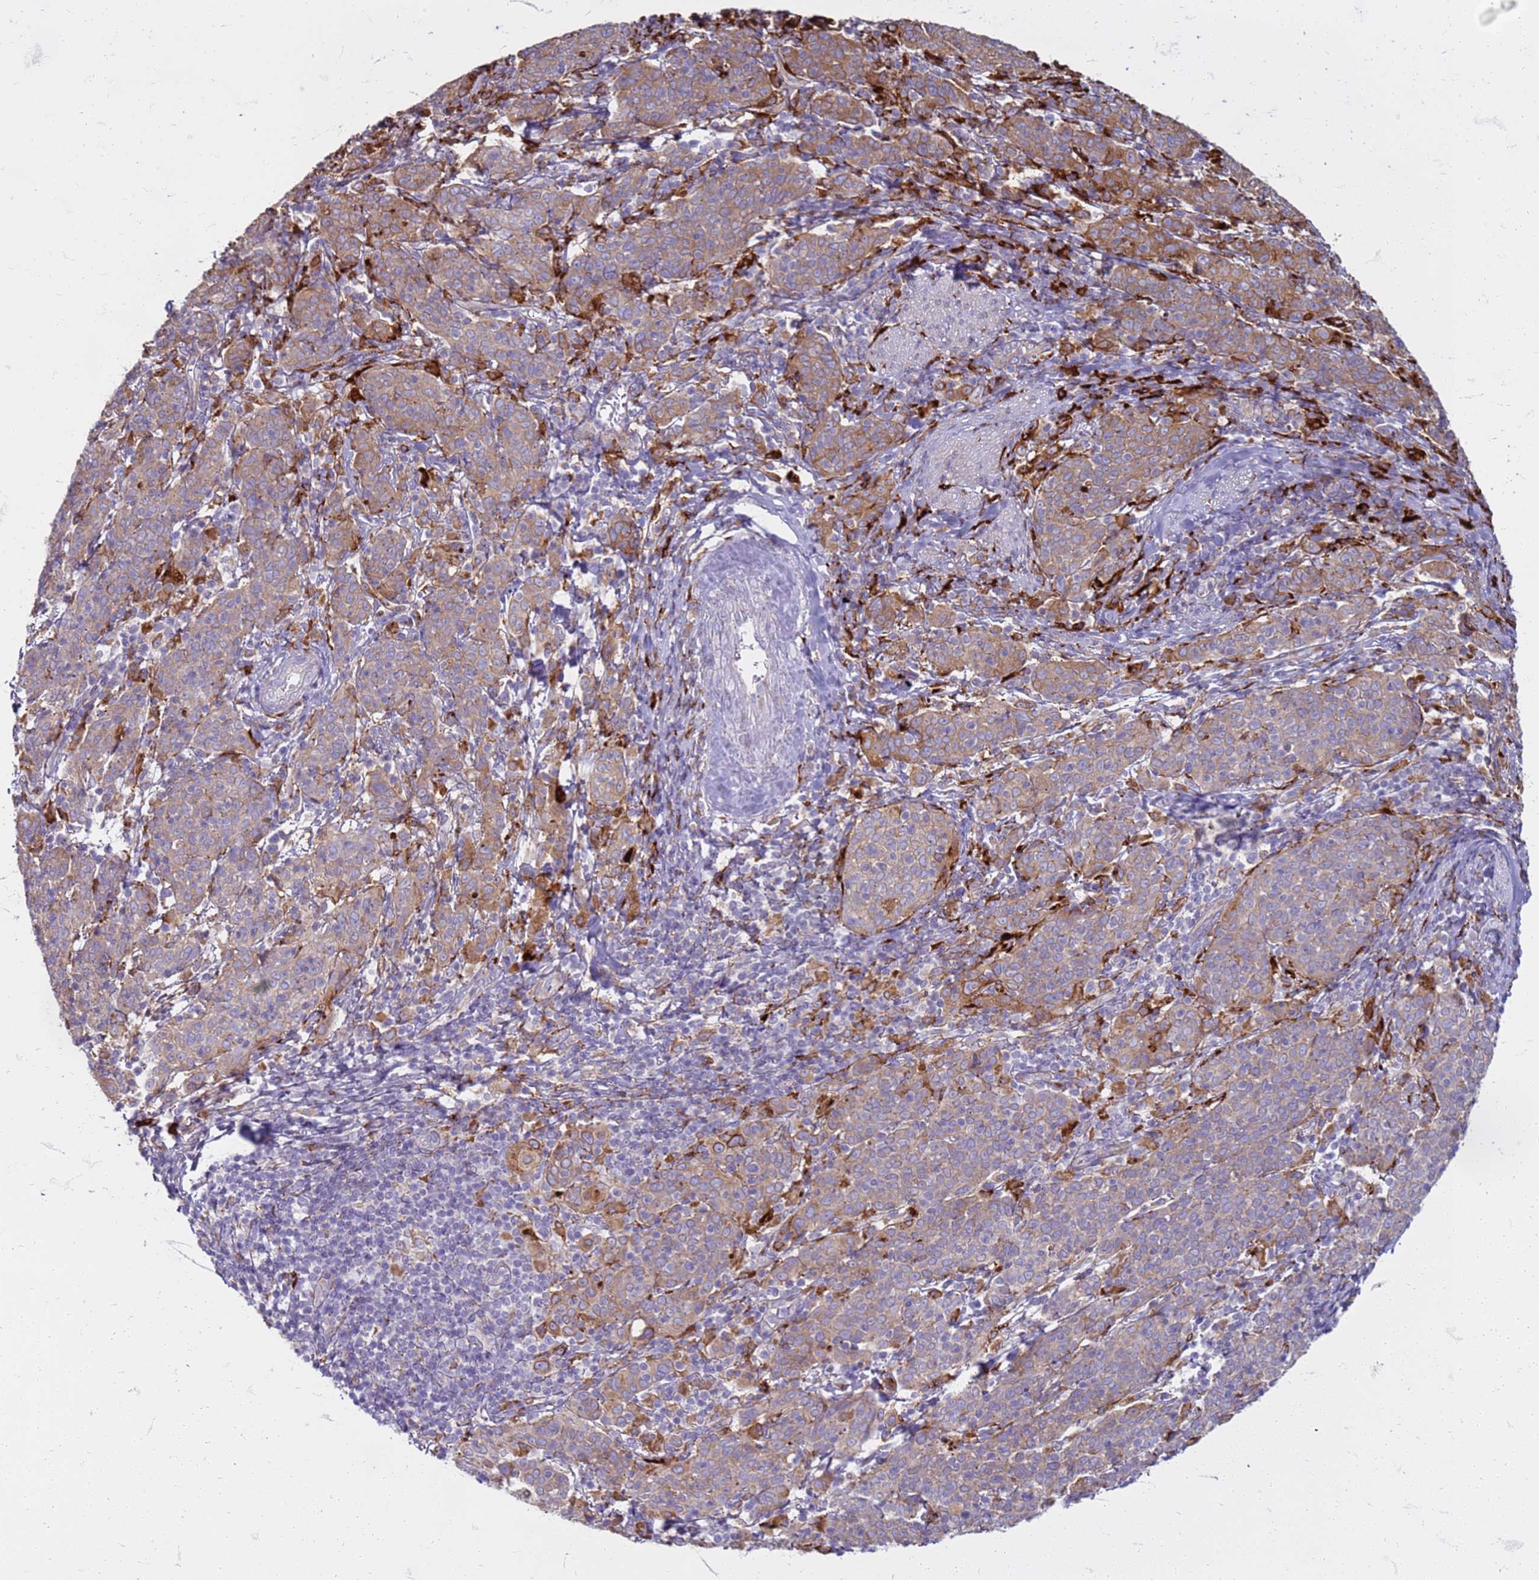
{"staining": {"intensity": "weak", "quantity": "25%-75%", "location": "cytoplasmic/membranous"}, "tissue": "cervical cancer", "cell_type": "Tumor cells", "image_type": "cancer", "snomed": [{"axis": "morphology", "description": "Squamous cell carcinoma, NOS"}, {"axis": "topography", "description": "Cervix"}], "caption": "The photomicrograph exhibits staining of cervical squamous cell carcinoma, revealing weak cytoplasmic/membranous protein positivity (brown color) within tumor cells.", "gene": "PDK3", "patient": {"sex": "female", "age": 67}}